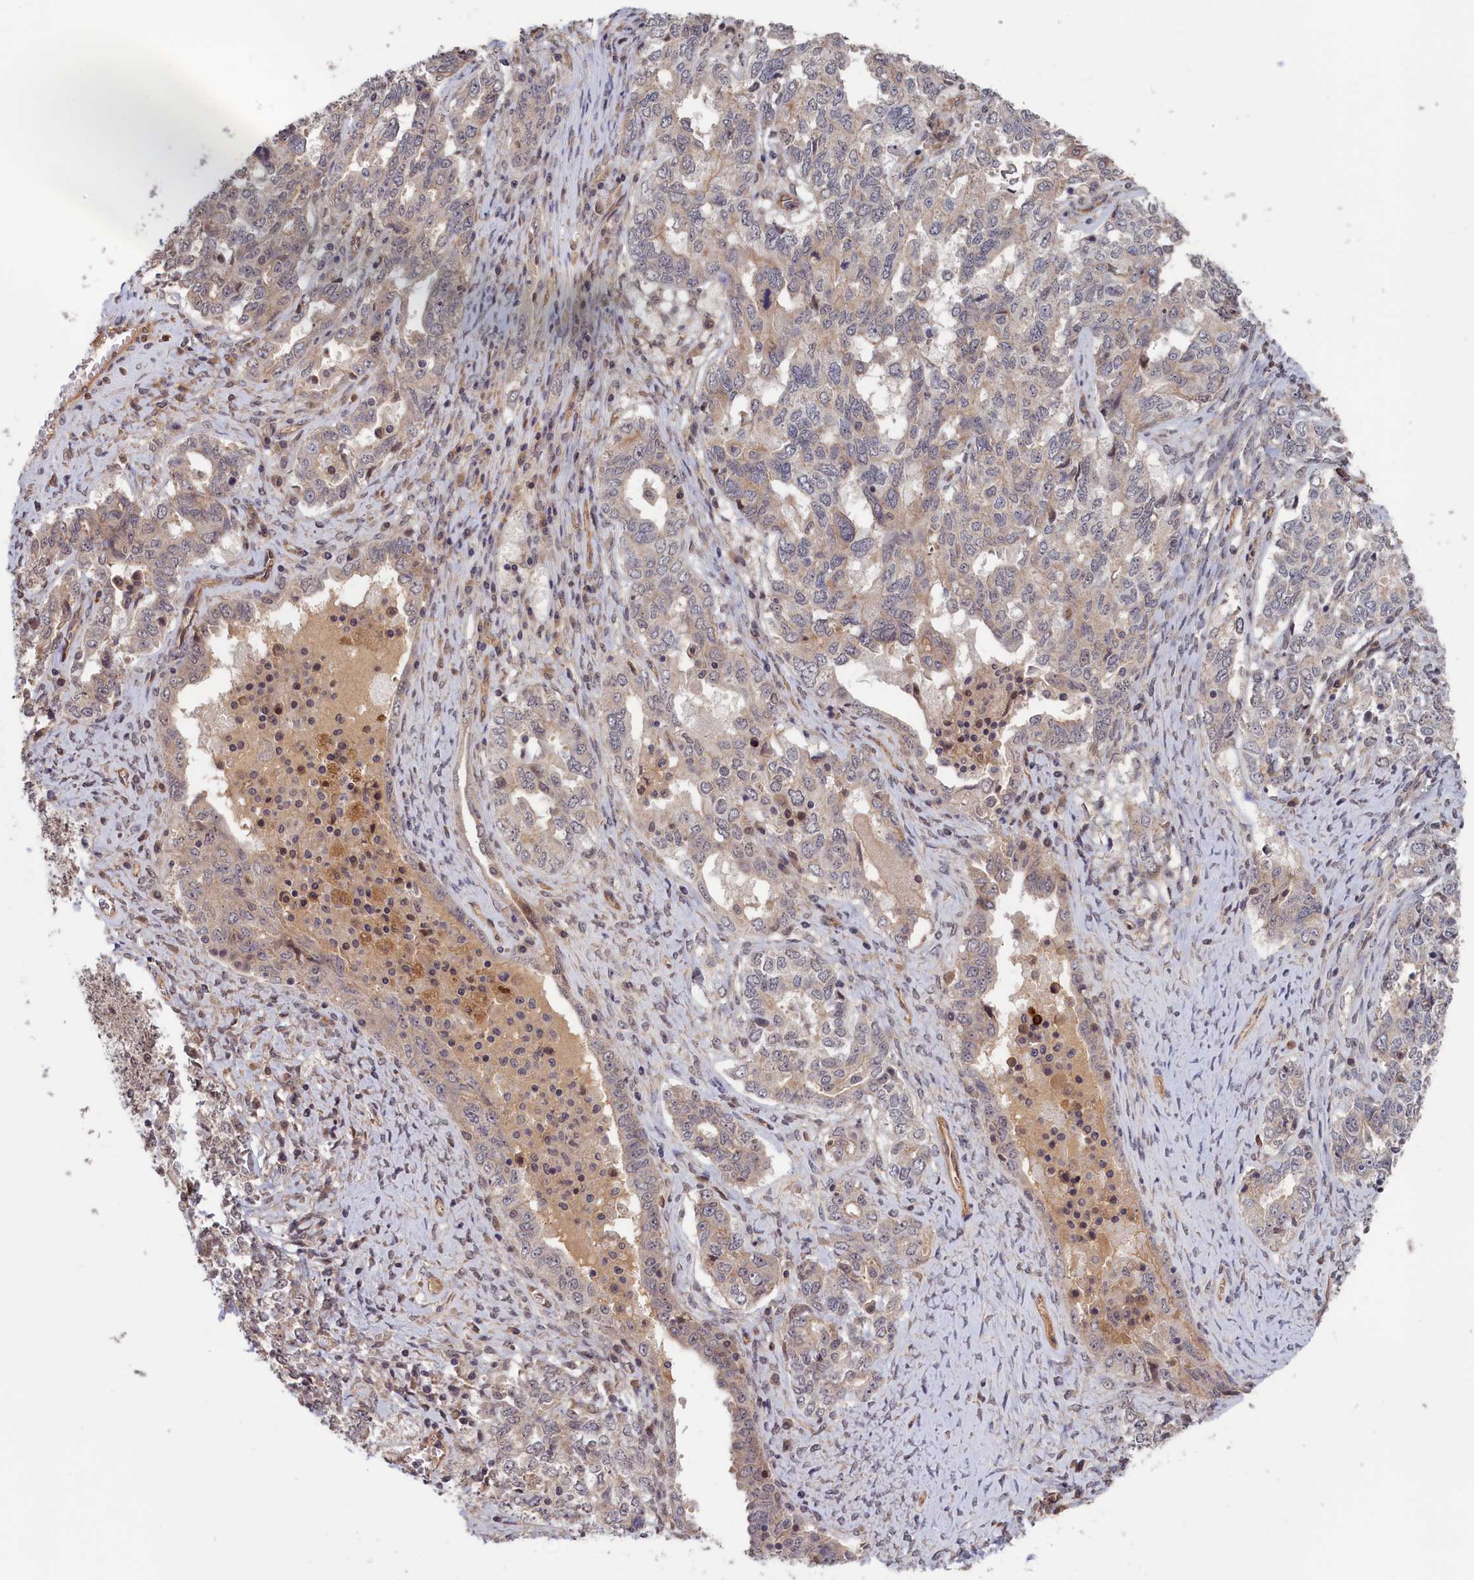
{"staining": {"intensity": "negative", "quantity": "none", "location": "none"}, "tissue": "ovarian cancer", "cell_type": "Tumor cells", "image_type": "cancer", "snomed": [{"axis": "morphology", "description": "Carcinoma, endometroid"}, {"axis": "topography", "description": "Ovary"}], "caption": "Immunohistochemical staining of ovarian cancer (endometroid carcinoma) displays no significant positivity in tumor cells.", "gene": "PLP2", "patient": {"sex": "female", "age": 62}}